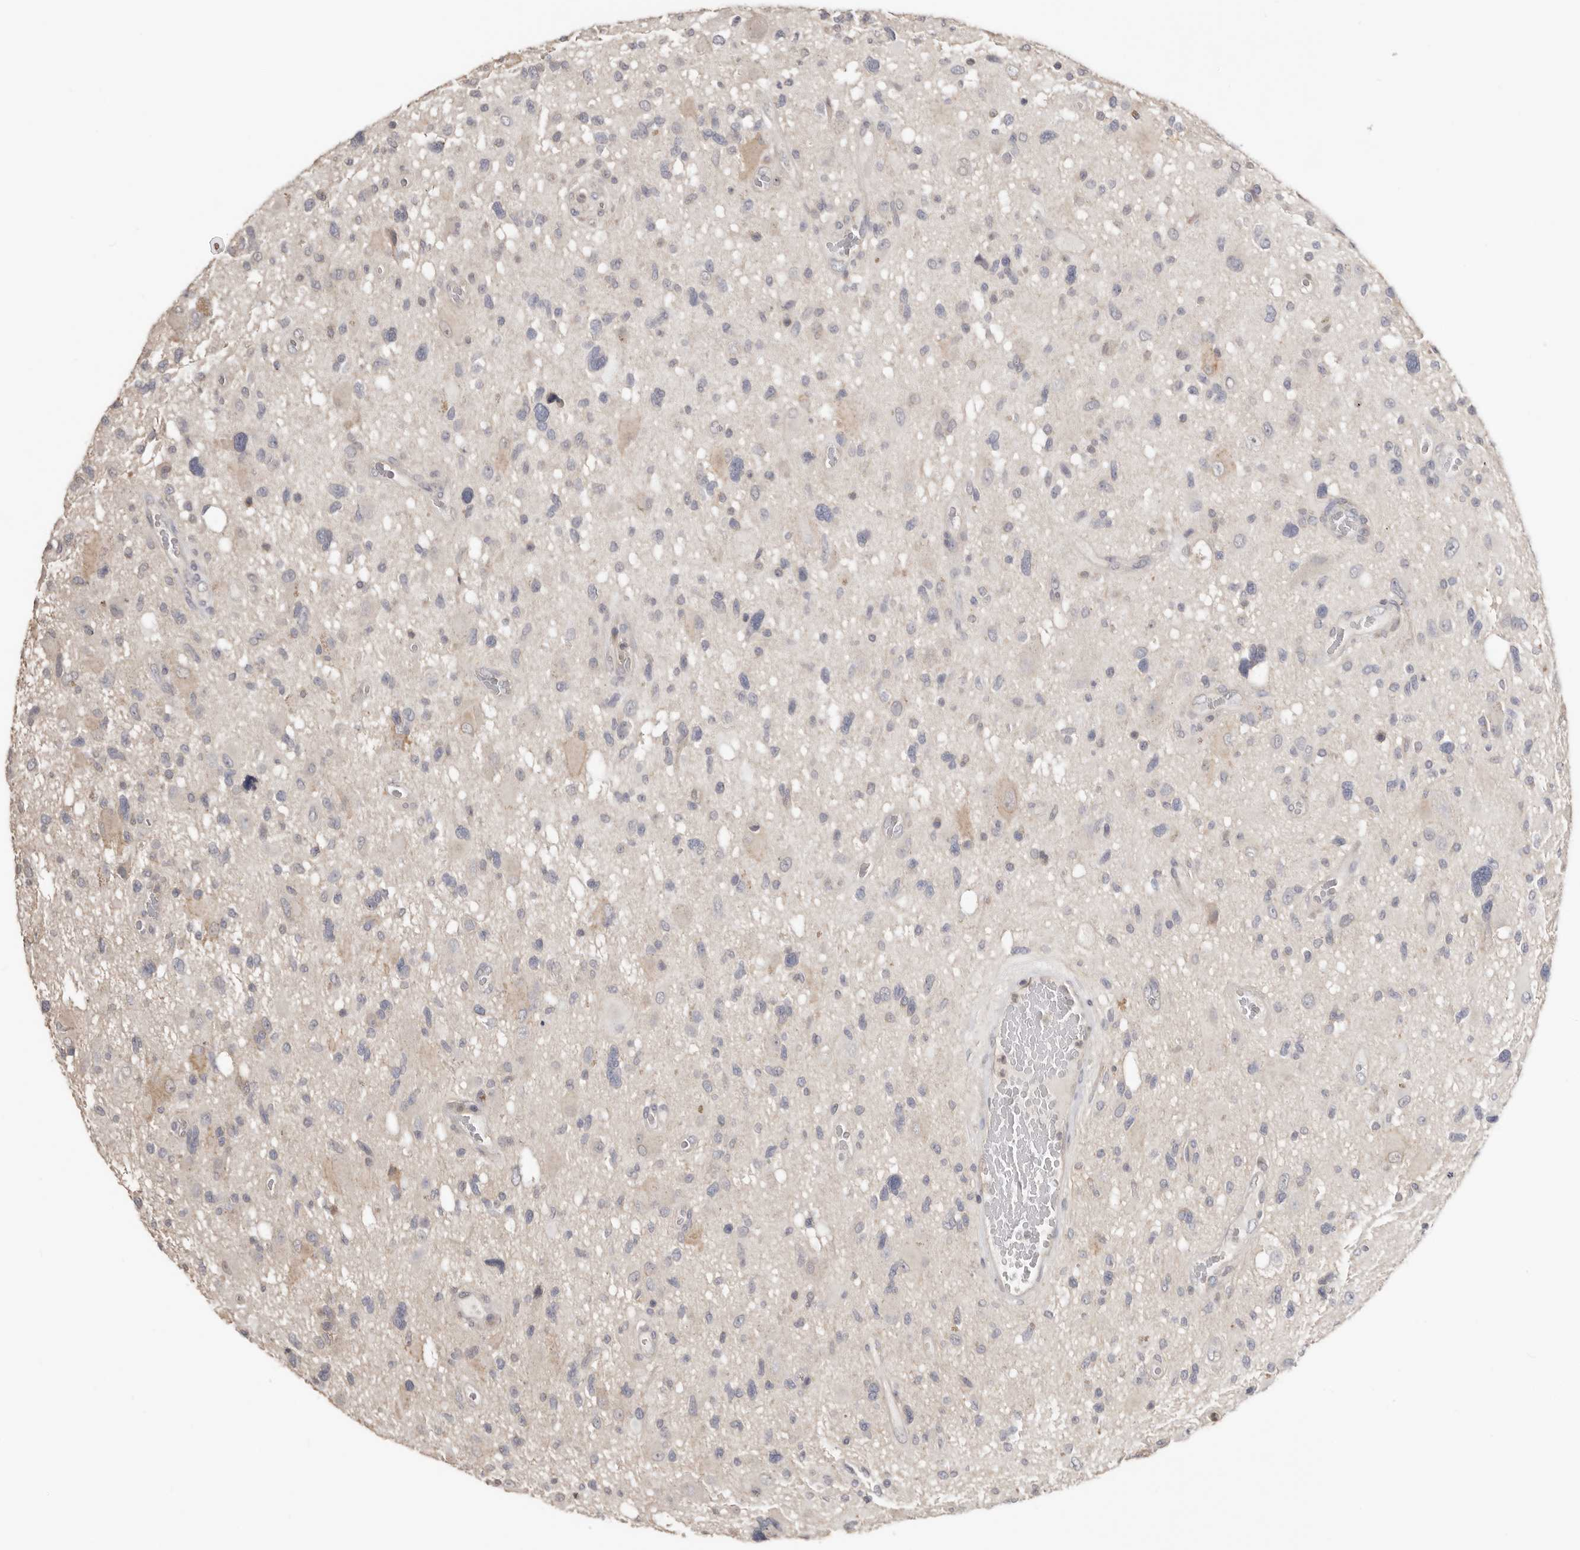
{"staining": {"intensity": "weak", "quantity": "<25%", "location": "cytoplasmic/membranous"}, "tissue": "glioma", "cell_type": "Tumor cells", "image_type": "cancer", "snomed": [{"axis": "morphology", "description": "Glioma, malignant, High grade"}, {"axis": "topography", "description": "Brain"}], "caption": "There is no significant positivity in tumor cells of malignant glioma (high-grade). Nuclei are stained in blue.", "gene": "S100A14", "patient": {"sex": "male", "age": 33}}